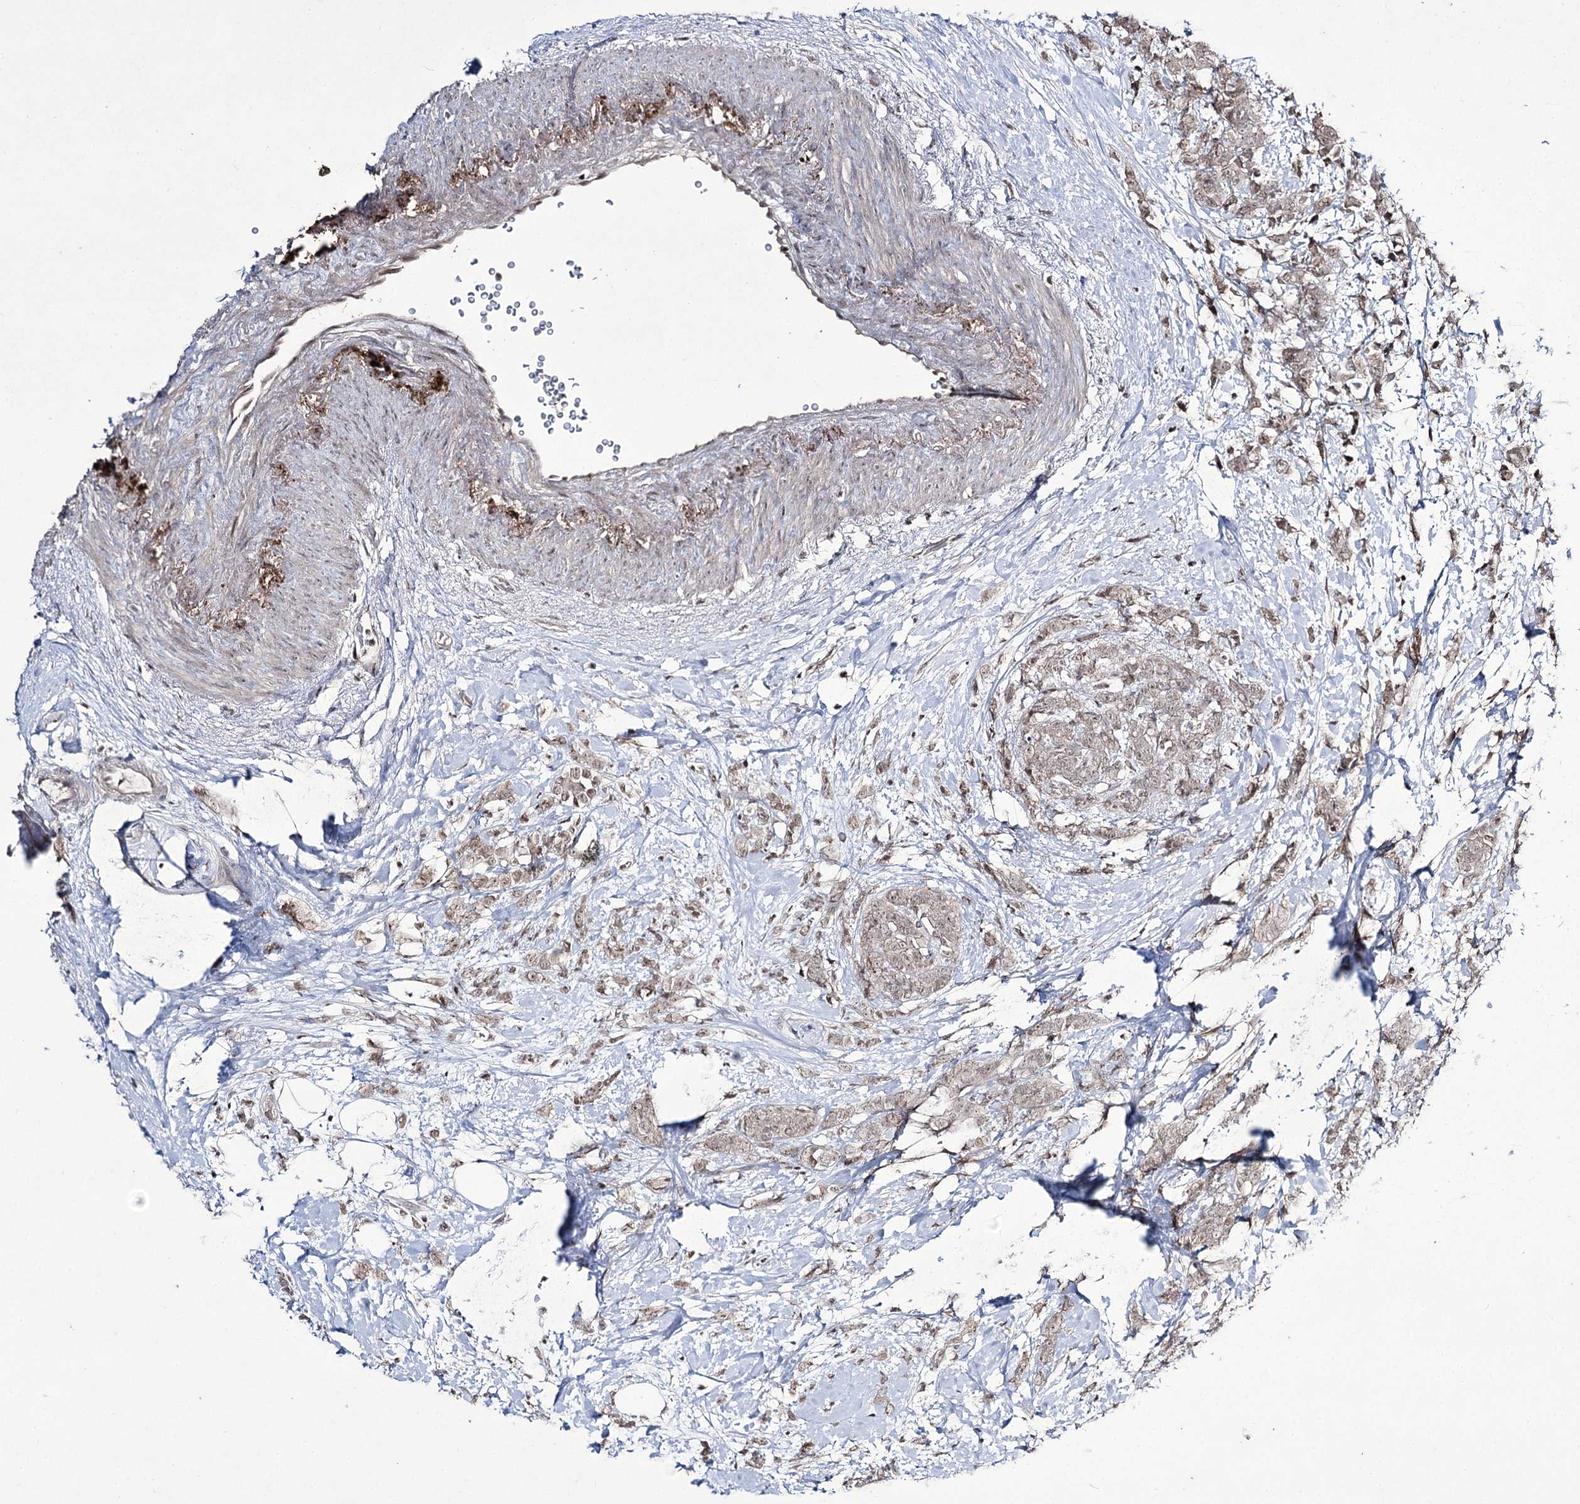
{"staining": {"intensity": "weak", "quantity": ">75%", "location": "cytoplasmic/membranous,nuclear"}, "tissue": "breast cancer", "cell_type": "Tumor cells", "image_type": "cancer", "snomed": [{"axis": "morphology", "description": "Lobular carcinoma"}, {"axis": "topography", "description": "Breast"}], "caption": "Breast lobular carcinoma tissue displays weak cytoplasmic/membranous and nuclear positivity in approximately >75% of tumor cells, visualized by immunohistochemistry. (Stains: DAB in brown, nuclei in blue, Microscopy: brightfield microscopy at high magnification).", "gene": "HOXC11", "patient": {"sex": "female", "age": 58}}